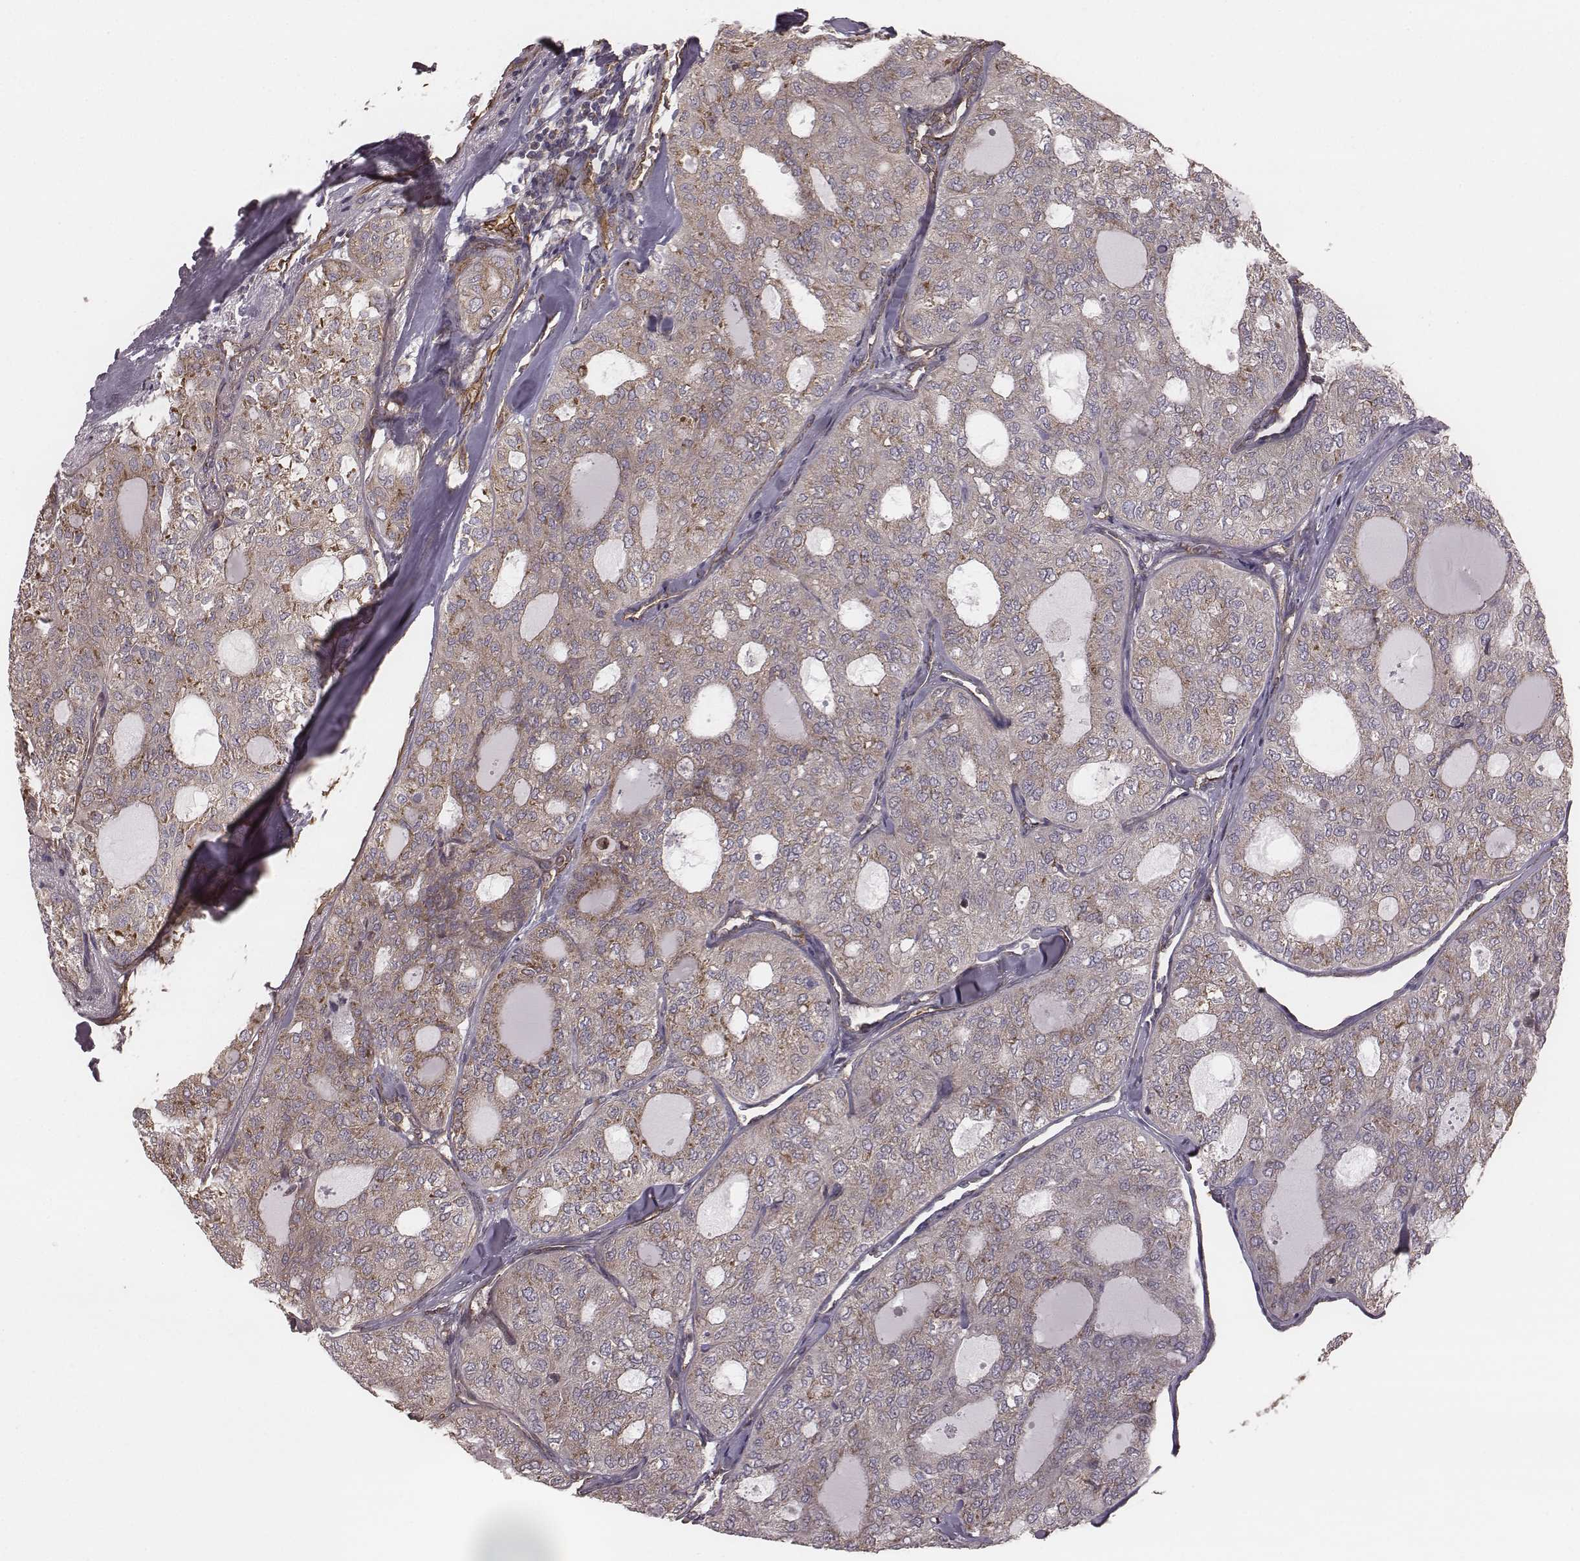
{"staining": {"intensity": "moderate", "quantity": "25%-75%", "location": "cytoplasmic/membranous"}, "tissue": "thyroid cancer", "cell_type": "Tumor cells", "image_type": "cancer", "snomed": [{"axis": "morphology", "description": "Follicular adenoma carcinoma, NOS"}, {"axis": "topography", "description": "Thyroid gland"}], "caption": "An immunohistochemistry micrograph of tumor tissue is shown. Protein staining in brown highlights moderate cytoplasmic/membranous positivity in thyroid follicular adenoma carcinoma within tumor cells.", "gene": "PALMD", "patient": {"sex": "male", "age": 75}}